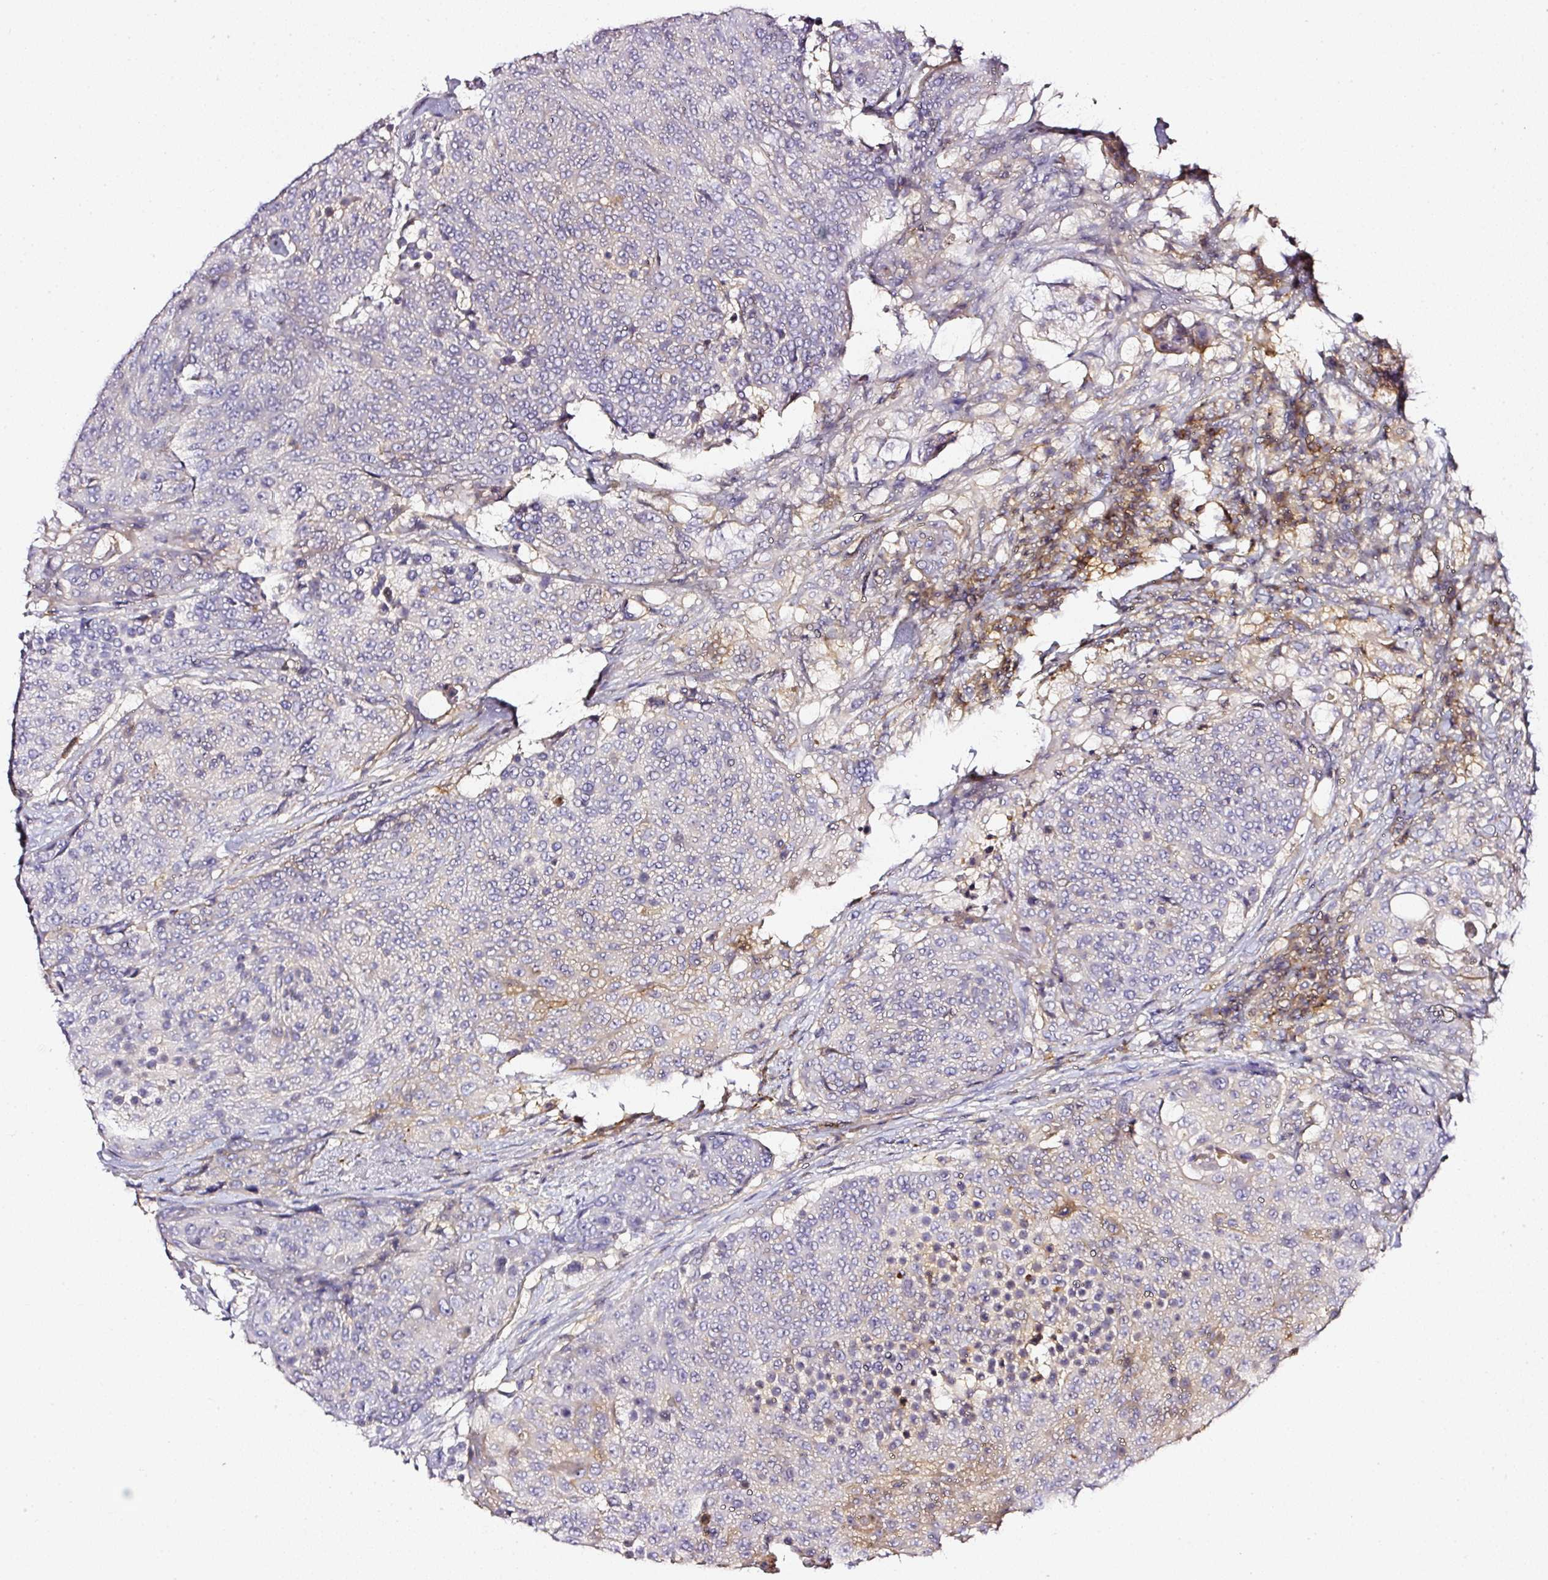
{"staining": {"intensity": "negative", "quantity": "none", "location": "none"}, "tissue": "urothelial cancer", "cell_type": "Tumor cells", "image_type": "cancer", "snomed": [{"axis": "morphology", "description": "Urothelial carcinoma, High grade"}, {"axis": "topography", "description": "Urinary bladder"}], "caption": "DAB immunohistochemical staining of human high-grade urothelial carcinoma reveals no significant staining in tumor cells.", "gene": "CD47", "patient": {"sex": "female", "age": 63}}